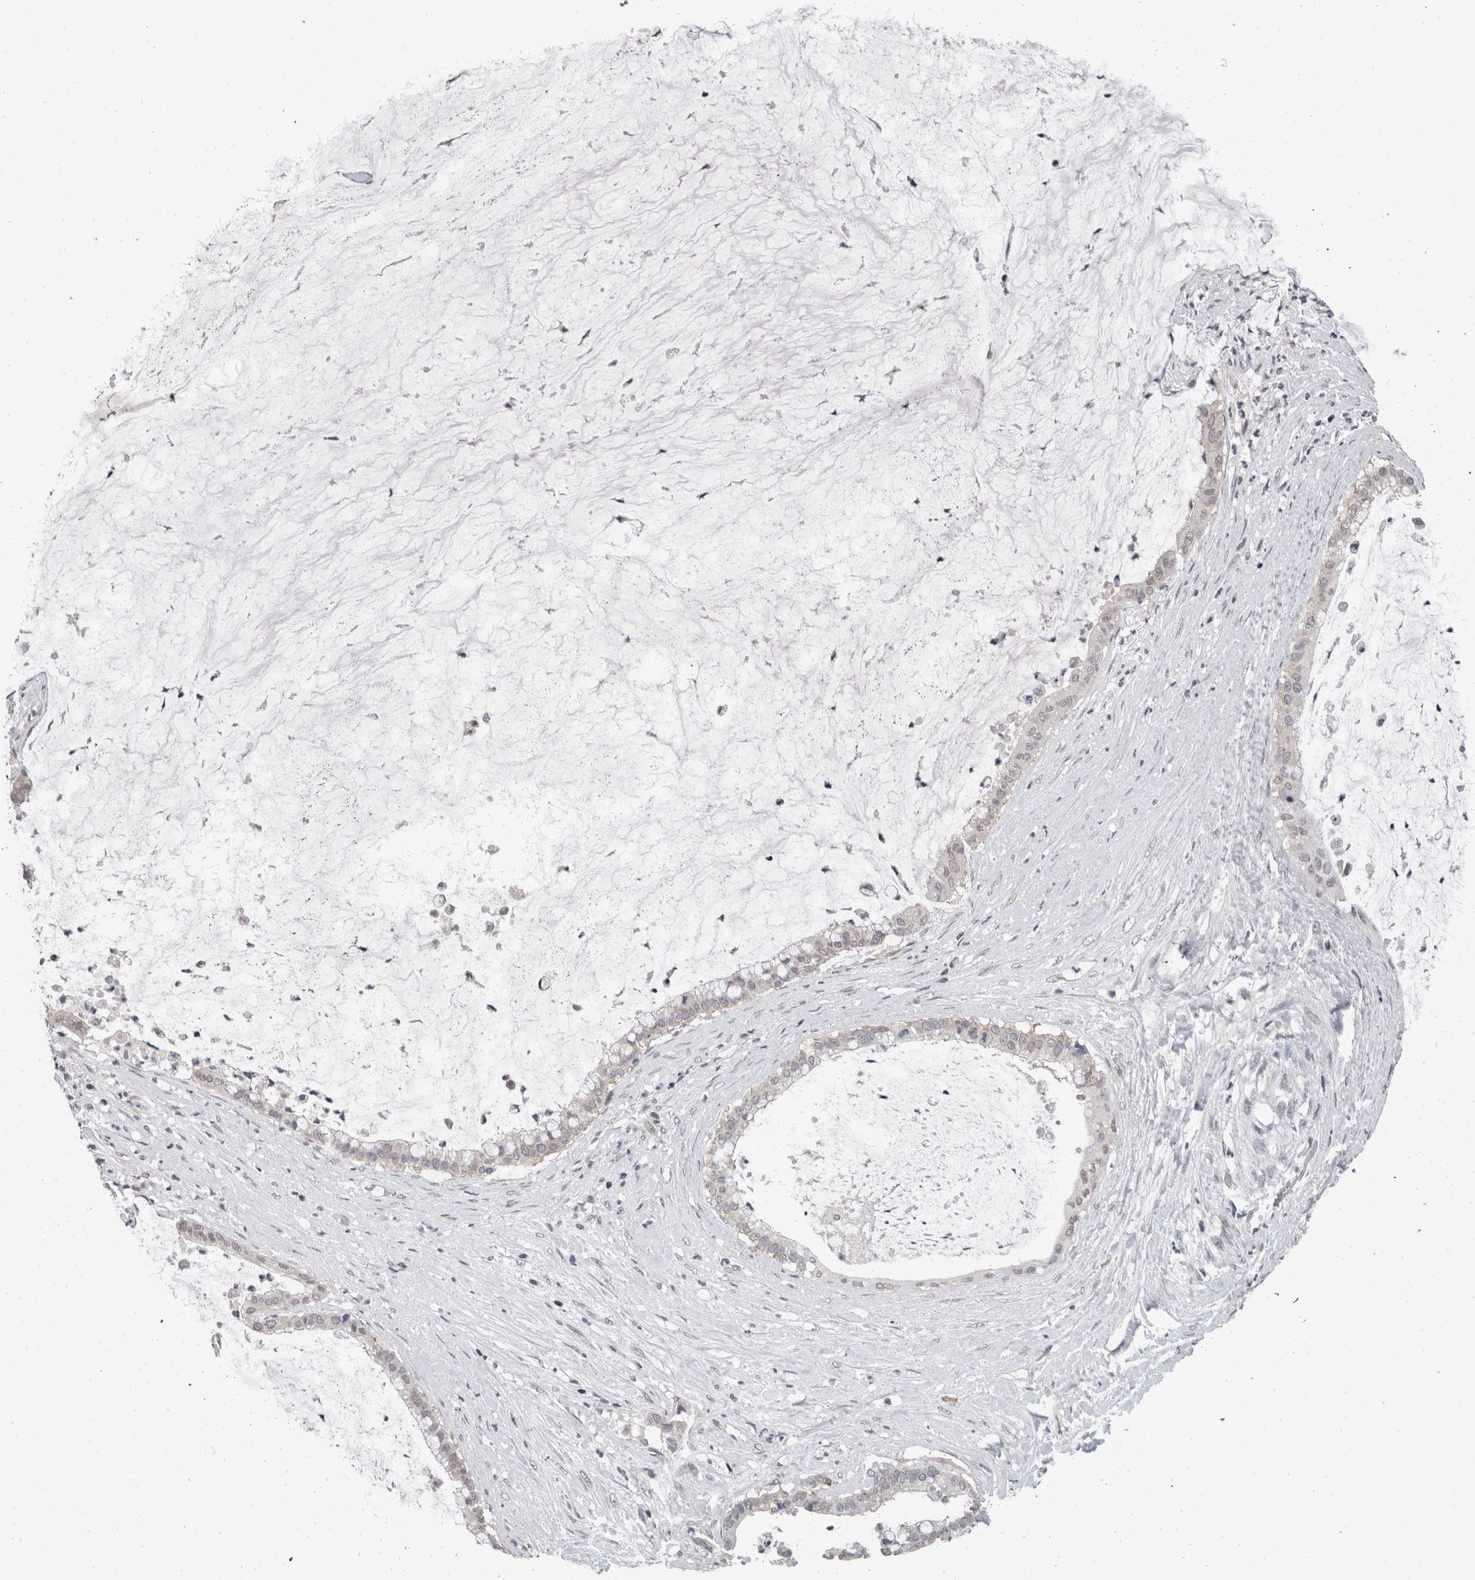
{"staining": {"intensity": "weak", "quantity": "<25%", "location": "nuclear"}, "tissue": "pancreatic cancer", "cell_type": "Tumor cells", "image_type": "cancer", "snomed": [{"axis": "morphology", "description": "Adenocarcinoma, NOS"}, {"axis": "topography", "description": "Pancreas"}], "caption": "The photomicrograph reveals no significant positivity in tumor cells of adenocarcinoma (pancreatic). The staining was performed using DAB (3,3'-diaminobenzidine) to visualize the protein expression in brown, while the nuclei were stained in blue with hematoxylin (Magnification: 20x).", "gene": "DDX17", "patient": {"sex": "male", "age": 41}}